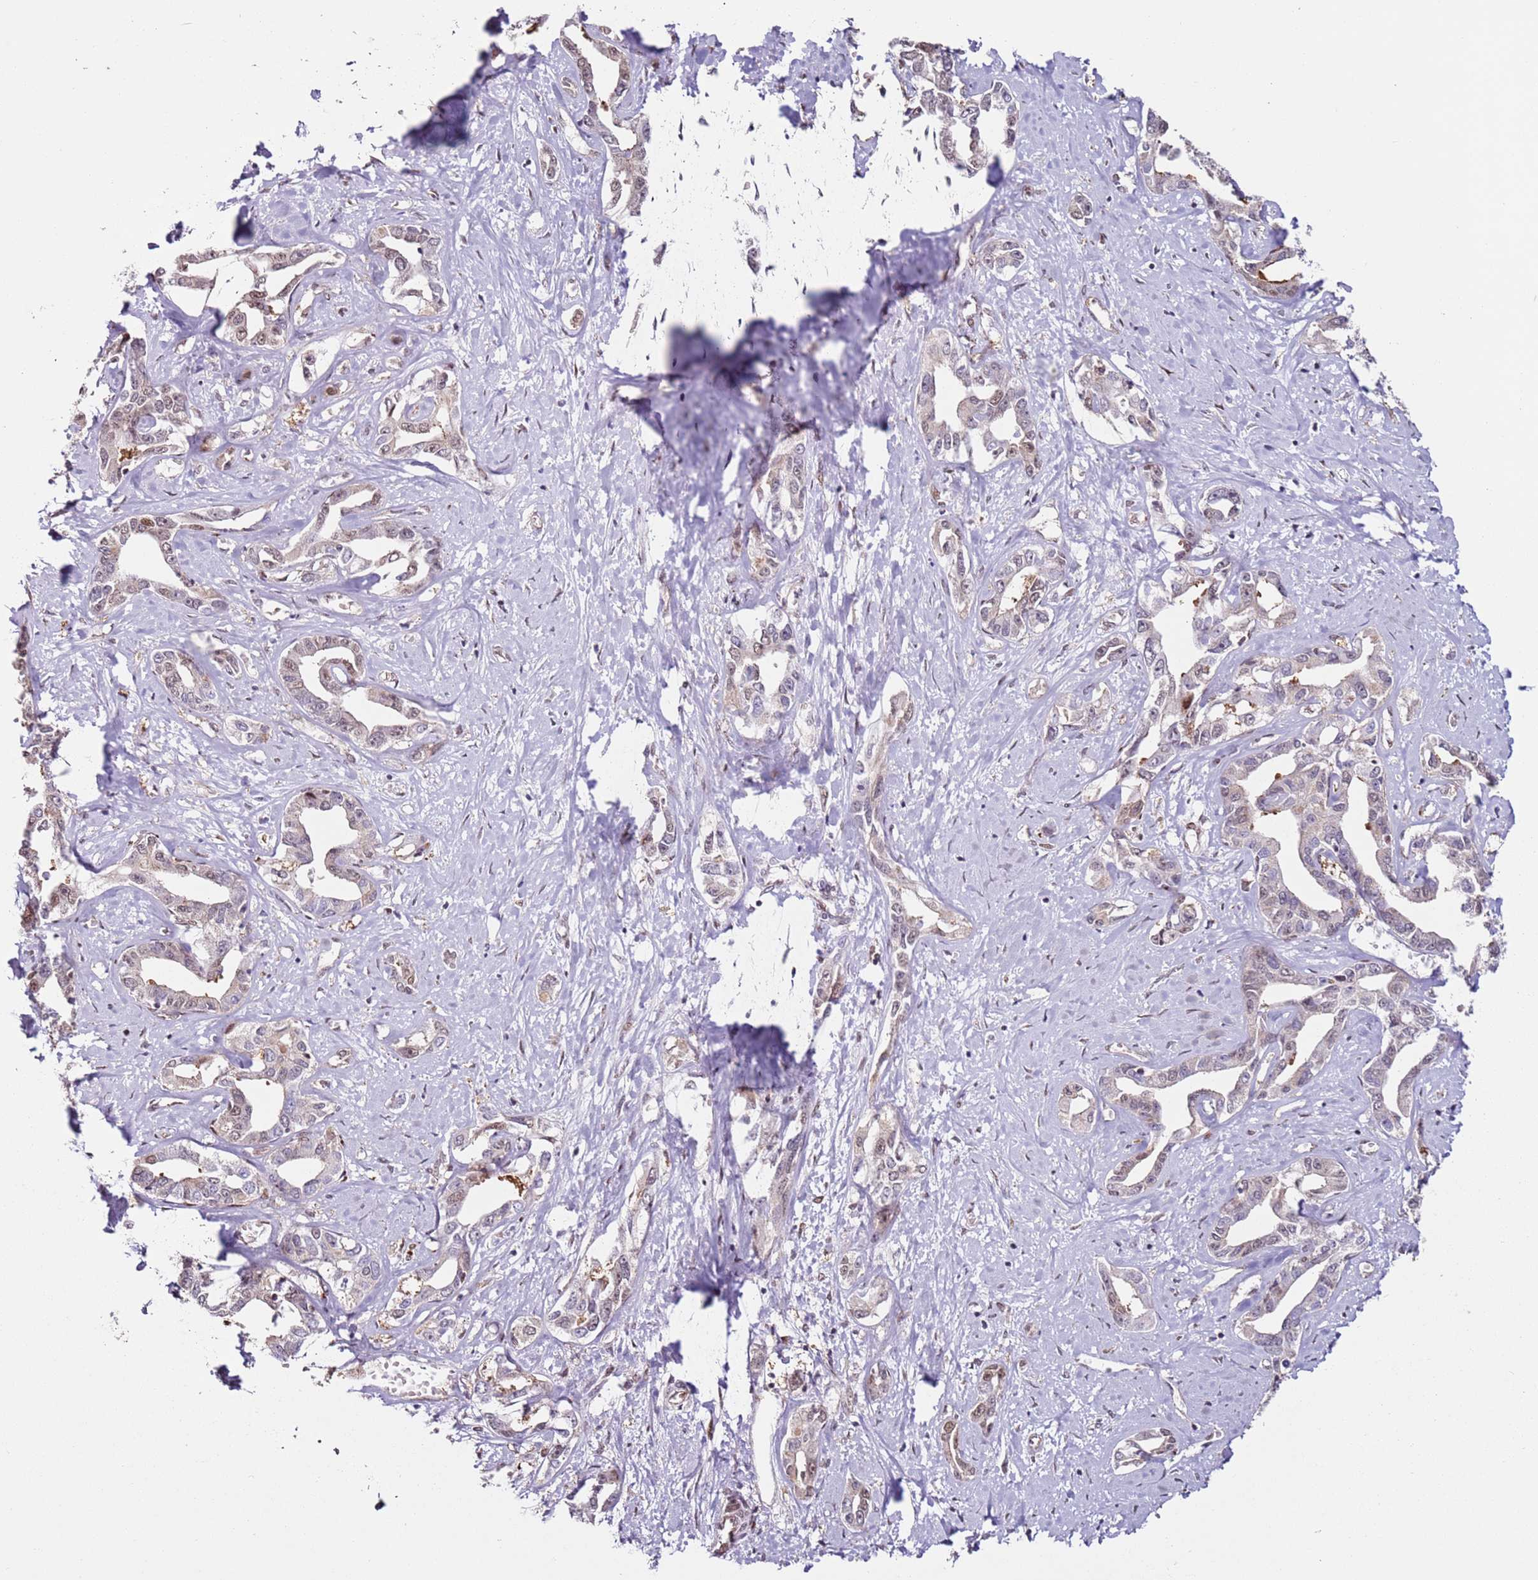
{"staining": {"intensity": "weak", "quantity": "<25%", "location": "nuclear"}, "tissue": "liver cancer", "cell_type": "Tumor cells", "image_type": "cancer", "snomed": [{"axis": "morphology", "description": "Cholangiocarcinoma"}, {"axis": "topography", "description": "Liver"}], "caption": "Cholangiocarcinoma (liver) stained for a protein using immunohistochemistry (IHC) exhibits no expression tumor cells.", "gene": "PSMD4", "patient": {"sex": "male", "age": 59}}